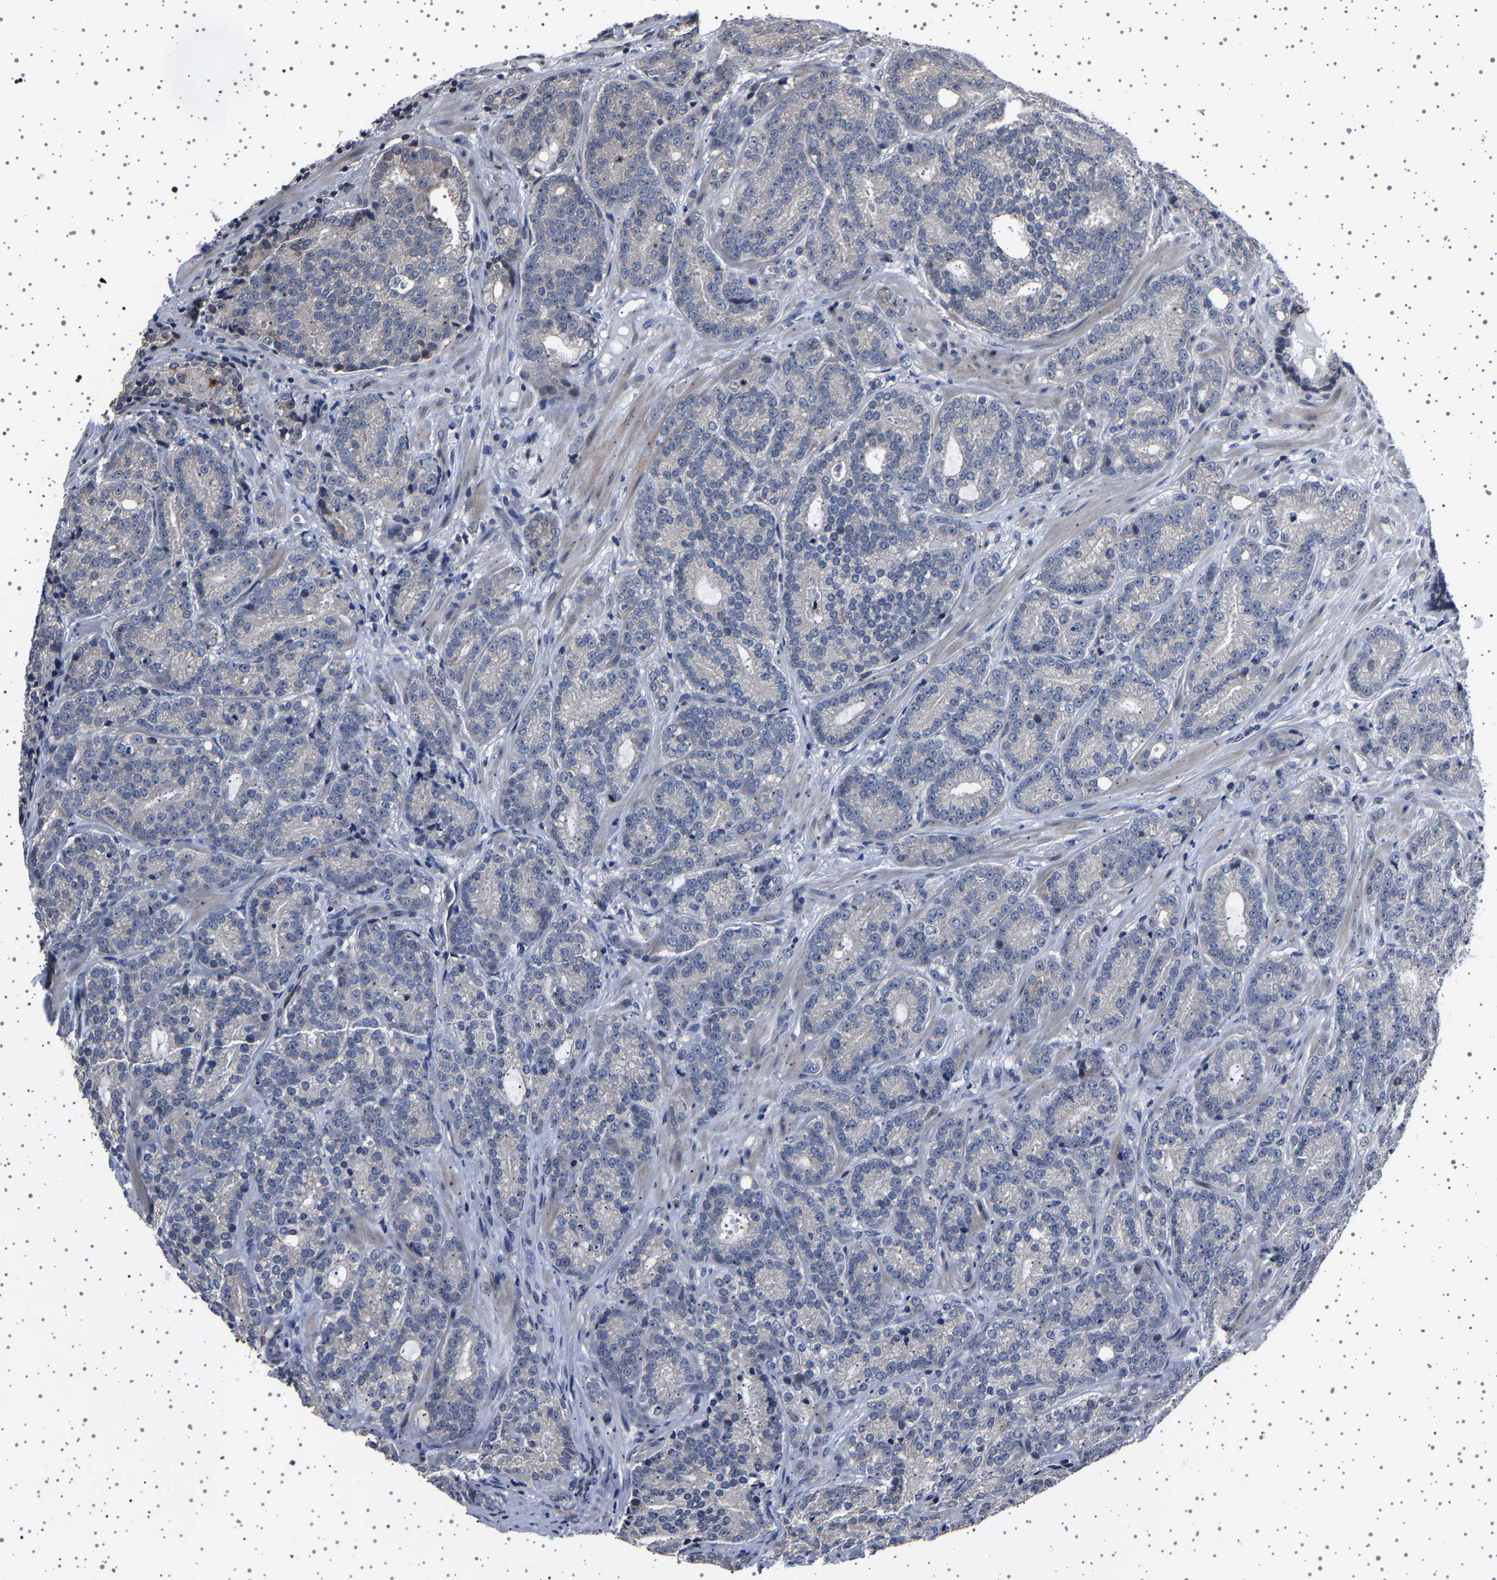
{"staining": {"intensity": "negative", "quantity": "none", "location": "none"}, "tissue": "prostate cancer", "cell_type": "Tumor cells", "image_type": "cancer", "snomed": [{"axis": "morphology", "description": "Adenocarcinoma, High grade"}, {"axis": "topography", "description": "Prostate"}], "caption": "A histopathology image of human prostate cancer (adenocarcinoma (high-grade)) is negative for staining in tumor cells. The staining is performed using DAB (3,3'-diaminobenzidine) brown chromogen with nuclei counter-stained in using hematoxylin.", "gene": "IL10RB", "patient": {"sex": "male", "age": 61}}